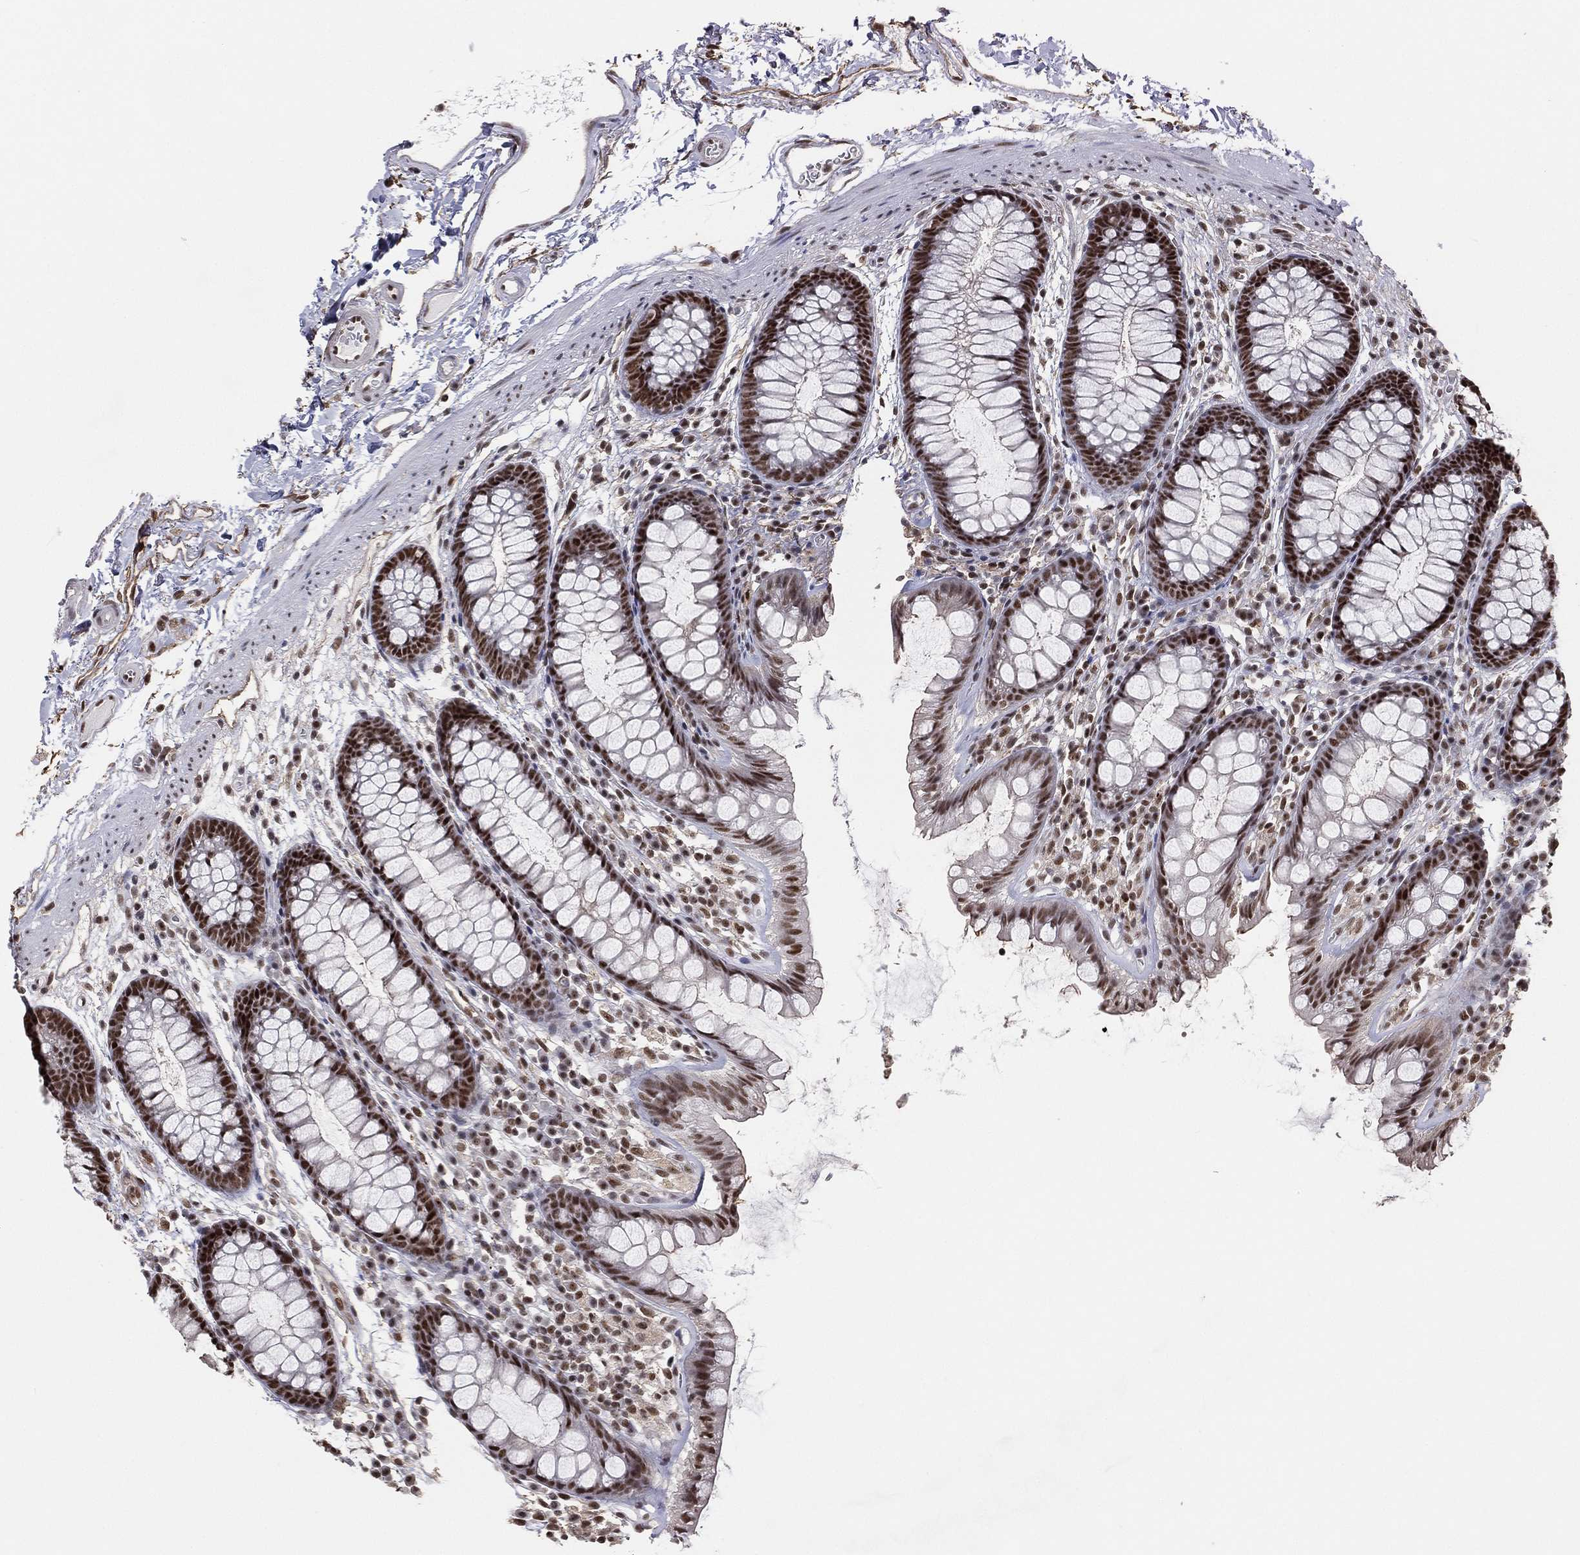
{"staining": {"intensity": "weak", "quantity": "25%-75%", "location": "nuclear"}, "tissue": "colon", "cell_type": "Endothelial cells", "image_type": "normal", "snomed": [{"axis": "morphology", "description": "Normal tissue, NOS"}, {"axis": "topography", "description": "Colon"}], "caption": "Human colon stained with a brown dye reveals weak nuclear positive staining in about 25%-75% of endothelial cells.", "gene": "GPALPP1", "patient": {"sex": "male", "age": 76}}